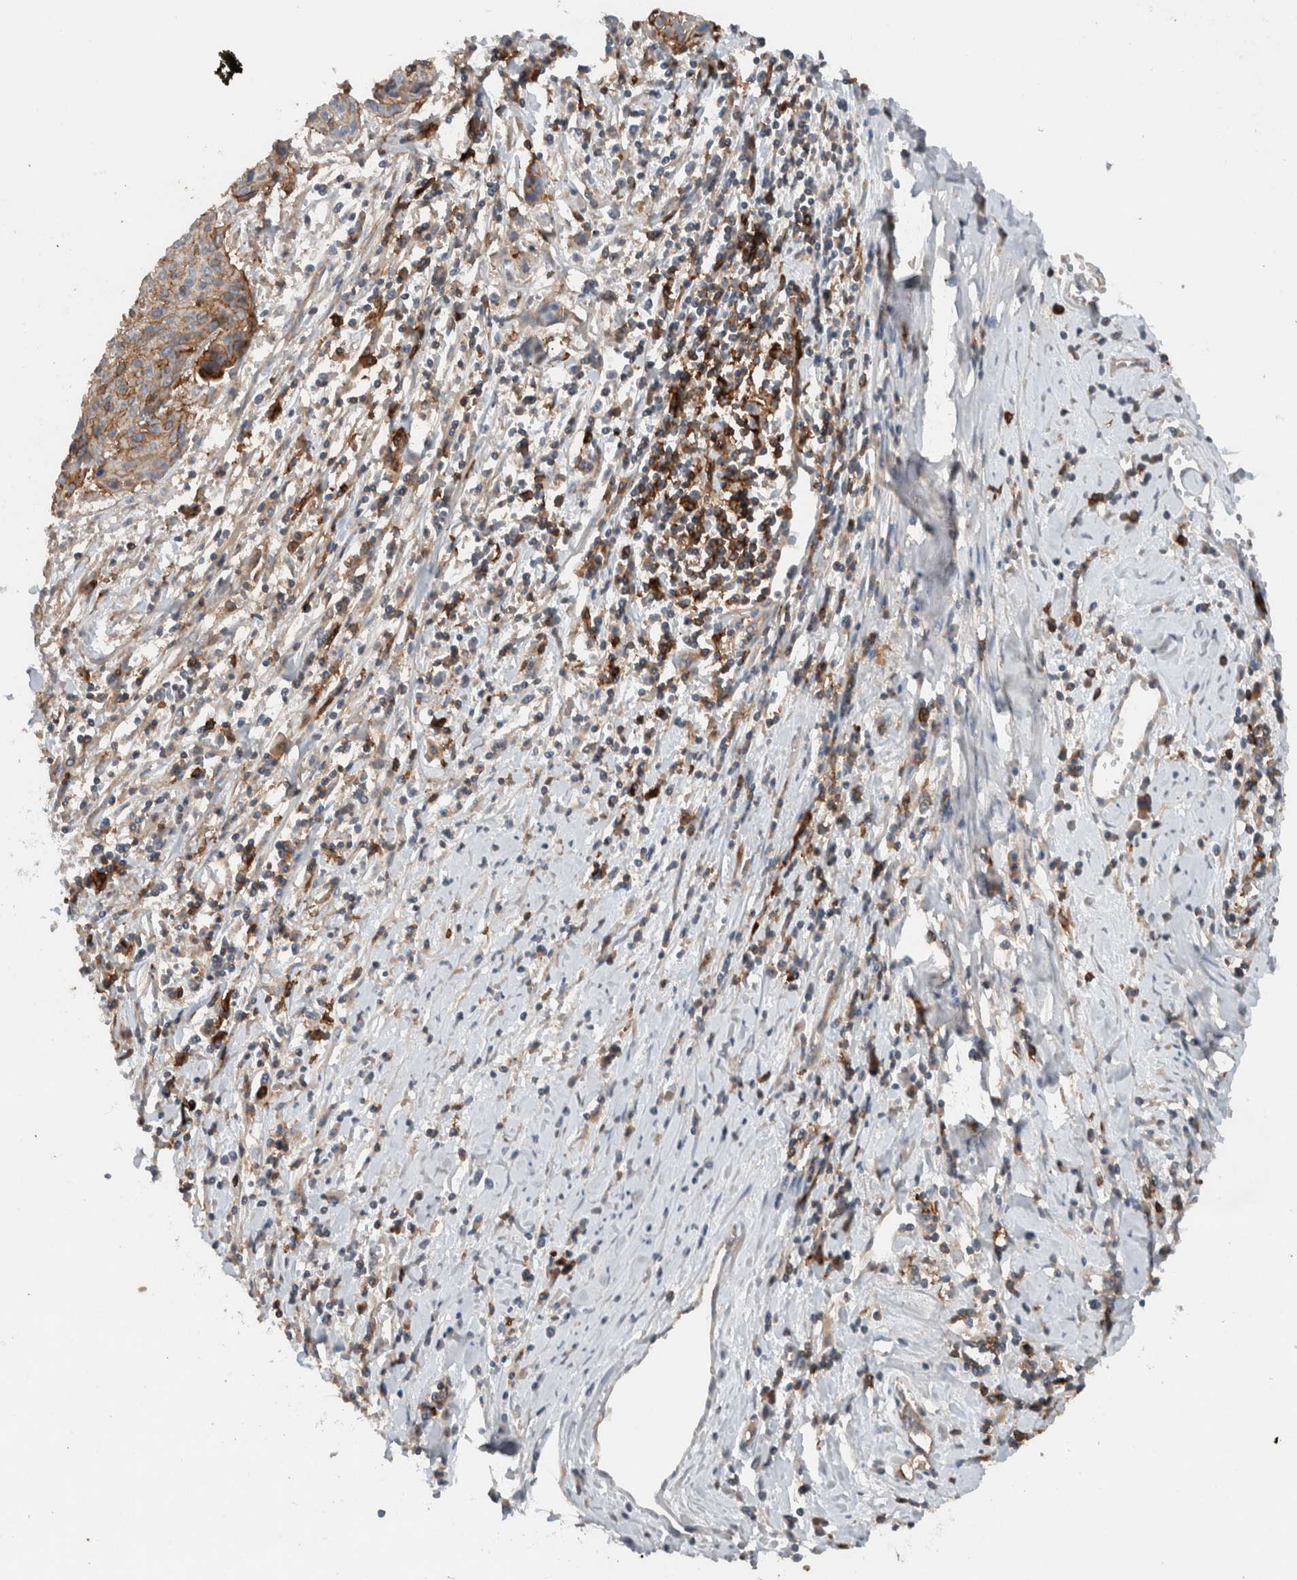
{"staining": {"intensity": "moderate", "quantity": ">75%", "location": "cytoplasmic/membranous"}, "tissue": "cervical cancer", "cell_type": "Tumor cells", "image_type": "cancer", "snomed": [{"axis": "morphology", "description": "Squamous cell carcinoma, NOS"}, {"axis": "topography", "description": "Cervix"}], "caption": "Cervical squamous cell carcinoma stained with a protein marker shows moderate staining in tumor cells.", "gene": "UGCG", "patient": {"sex": "female", "age": 51}}